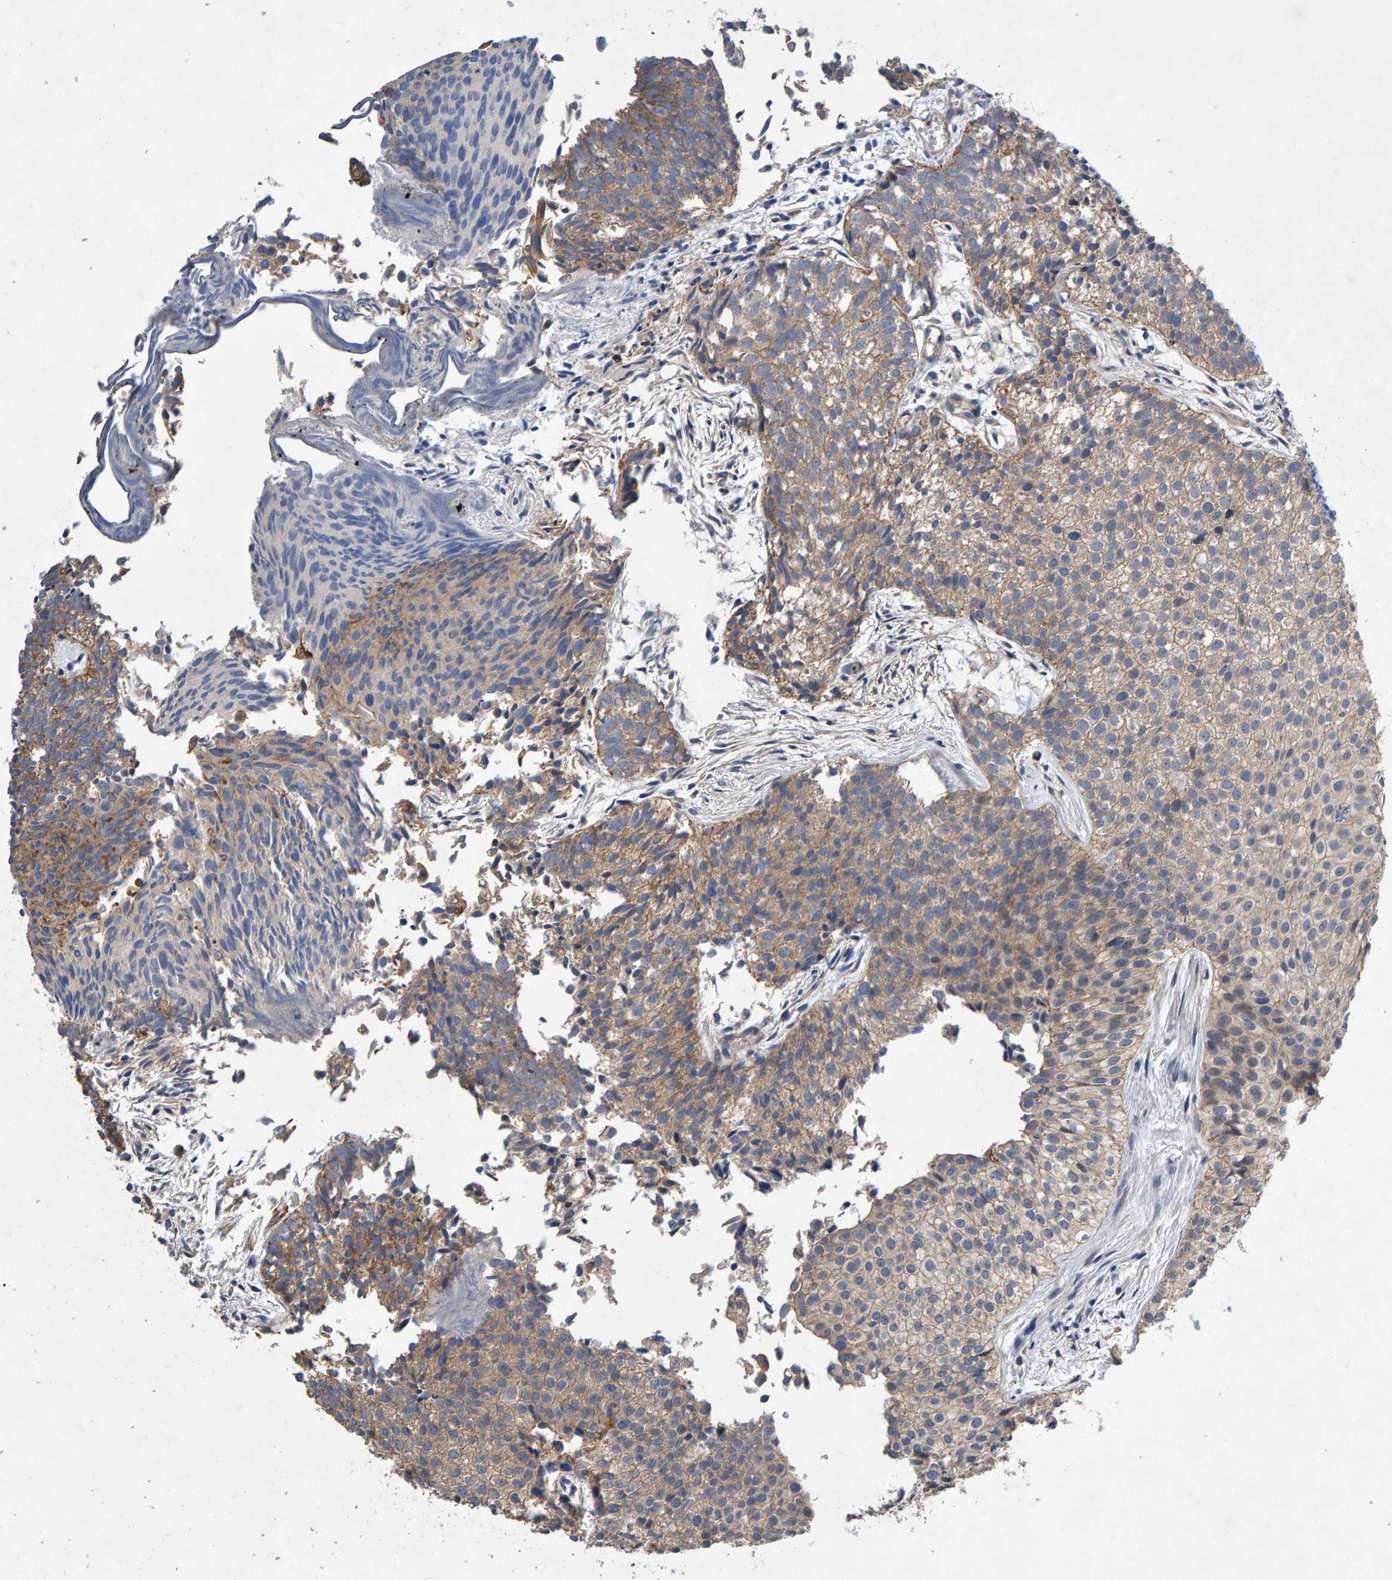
{"staining": {"intensity": "moderate", "quantity": ">75%", "location": "cytoplasmic/membranous"}, "tissue": "urothelial cancer", "cell_type": "Tumor cells", "image_type": "cancer", "snomed": [{"axis": "morphology", "description": "Urothelial carcinoma, Low grade"}, {"axis": "topography", "description": "Urinary bladder"}], "caption": "Urothelial cancer tissue demonstrates moderate cytoplasmic/membranous positivity in approximately >75% of tumor cells, visualized by immunohistochemistry.", "gene": "EFR3A", "patient": {"sex": "male", "age": 86}}